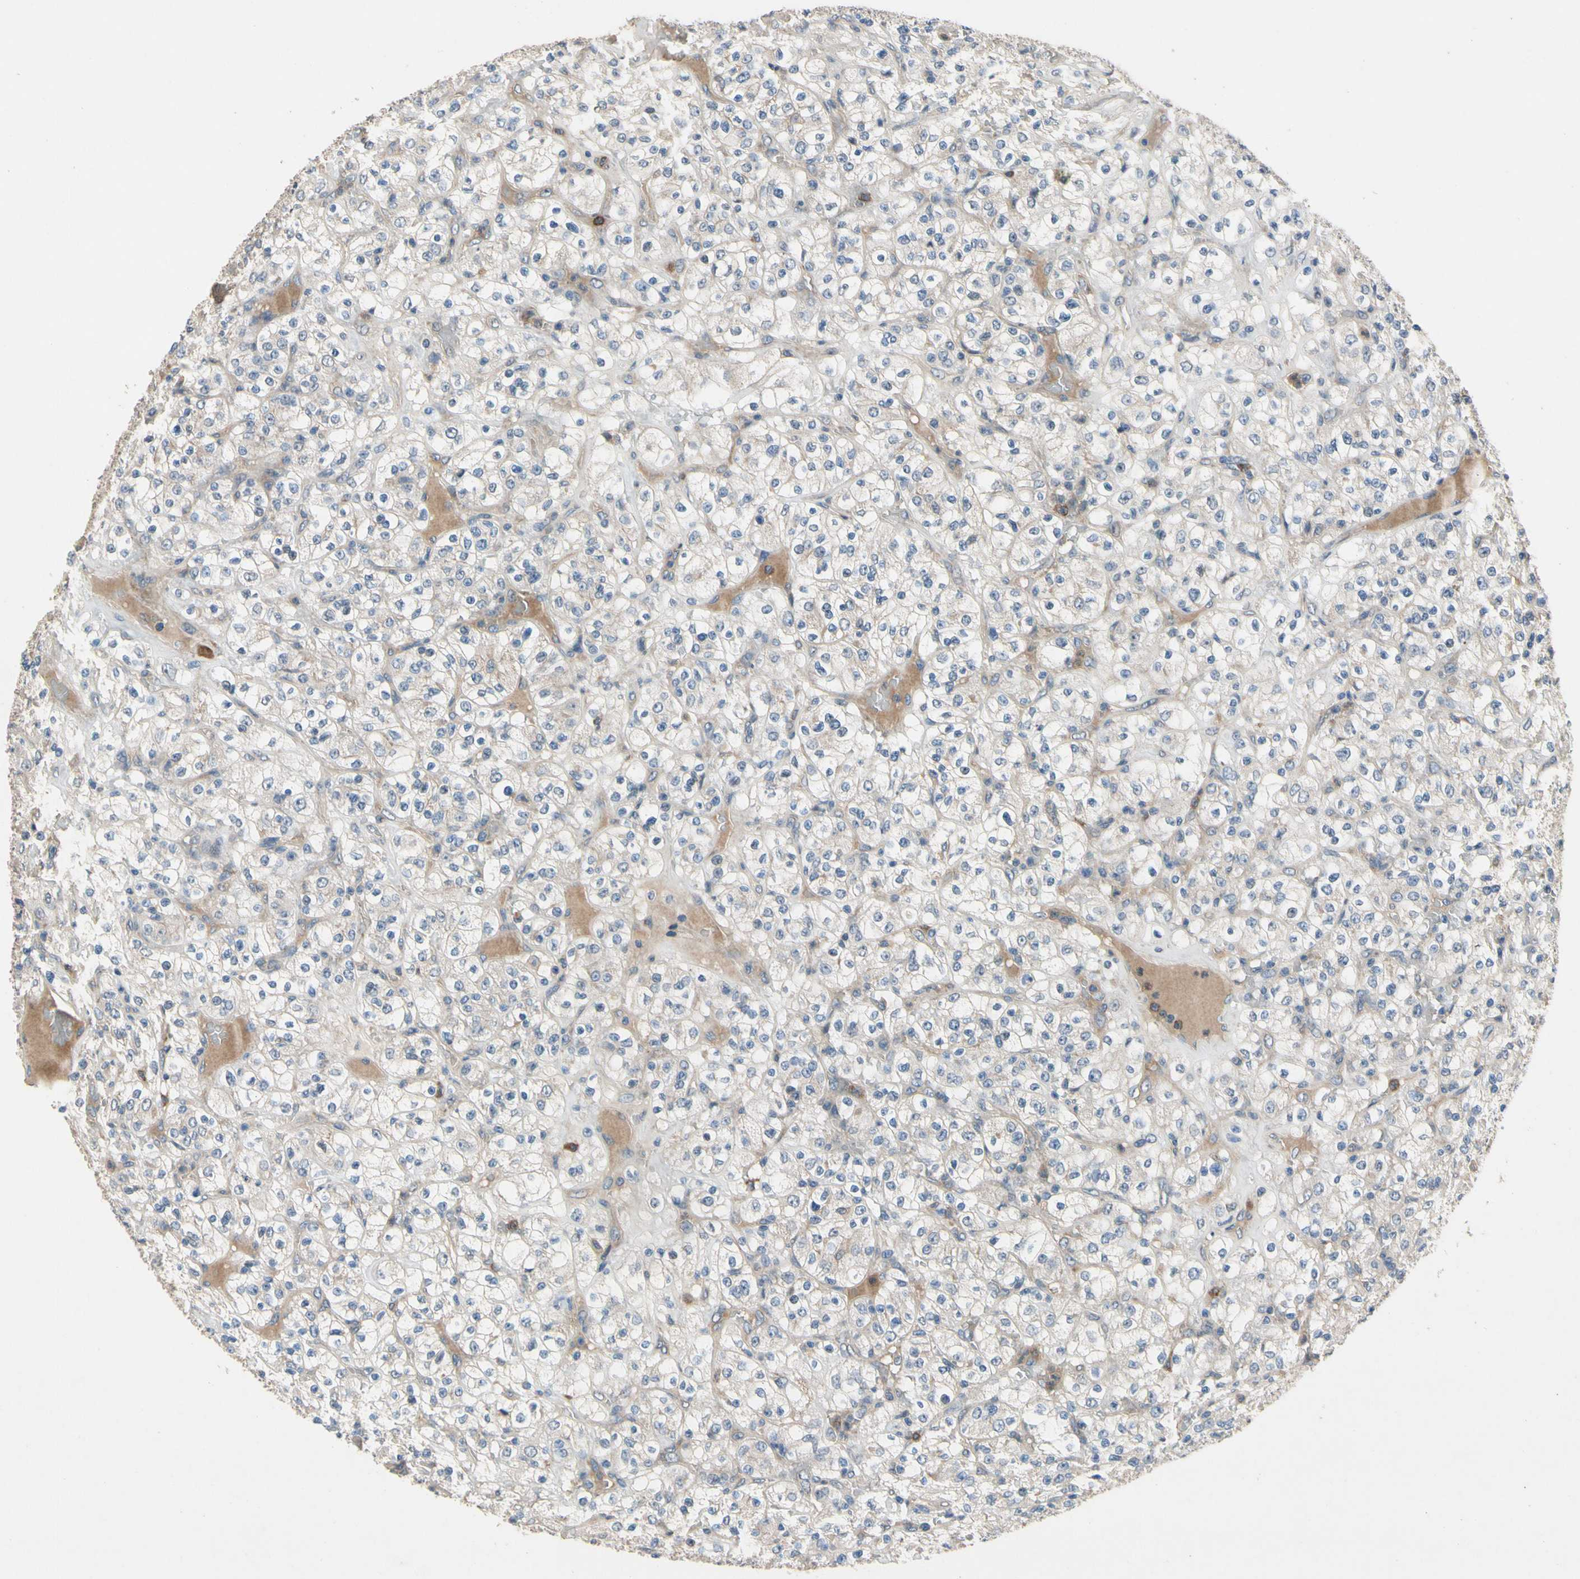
{"staining": {"intensity": "negative", "quantity": "none", "location": "none"}, "tissue": "renal cancer", "cell_type": "Tumor cells", "image_type": "cancer", "snomed": [{"axis": "morphology", "description": "Normal tissue, NOS"}, {"axis": "morphology", "description": "Adenocarcinoma, NOS"}, {"axis": "topography", "description": "Kidney"}], "caption": "IHC photomicrograph of neoplastic tissue: renal cancer (adenocarcinoma) stained with DAB demonstrates no significant protein positivity in tumor cells. (DAB IHC visualized using brightfield microscopy, high magnification).", "gene": "SIGLEC5", "patient": {"sex": "female", "age": 72}}